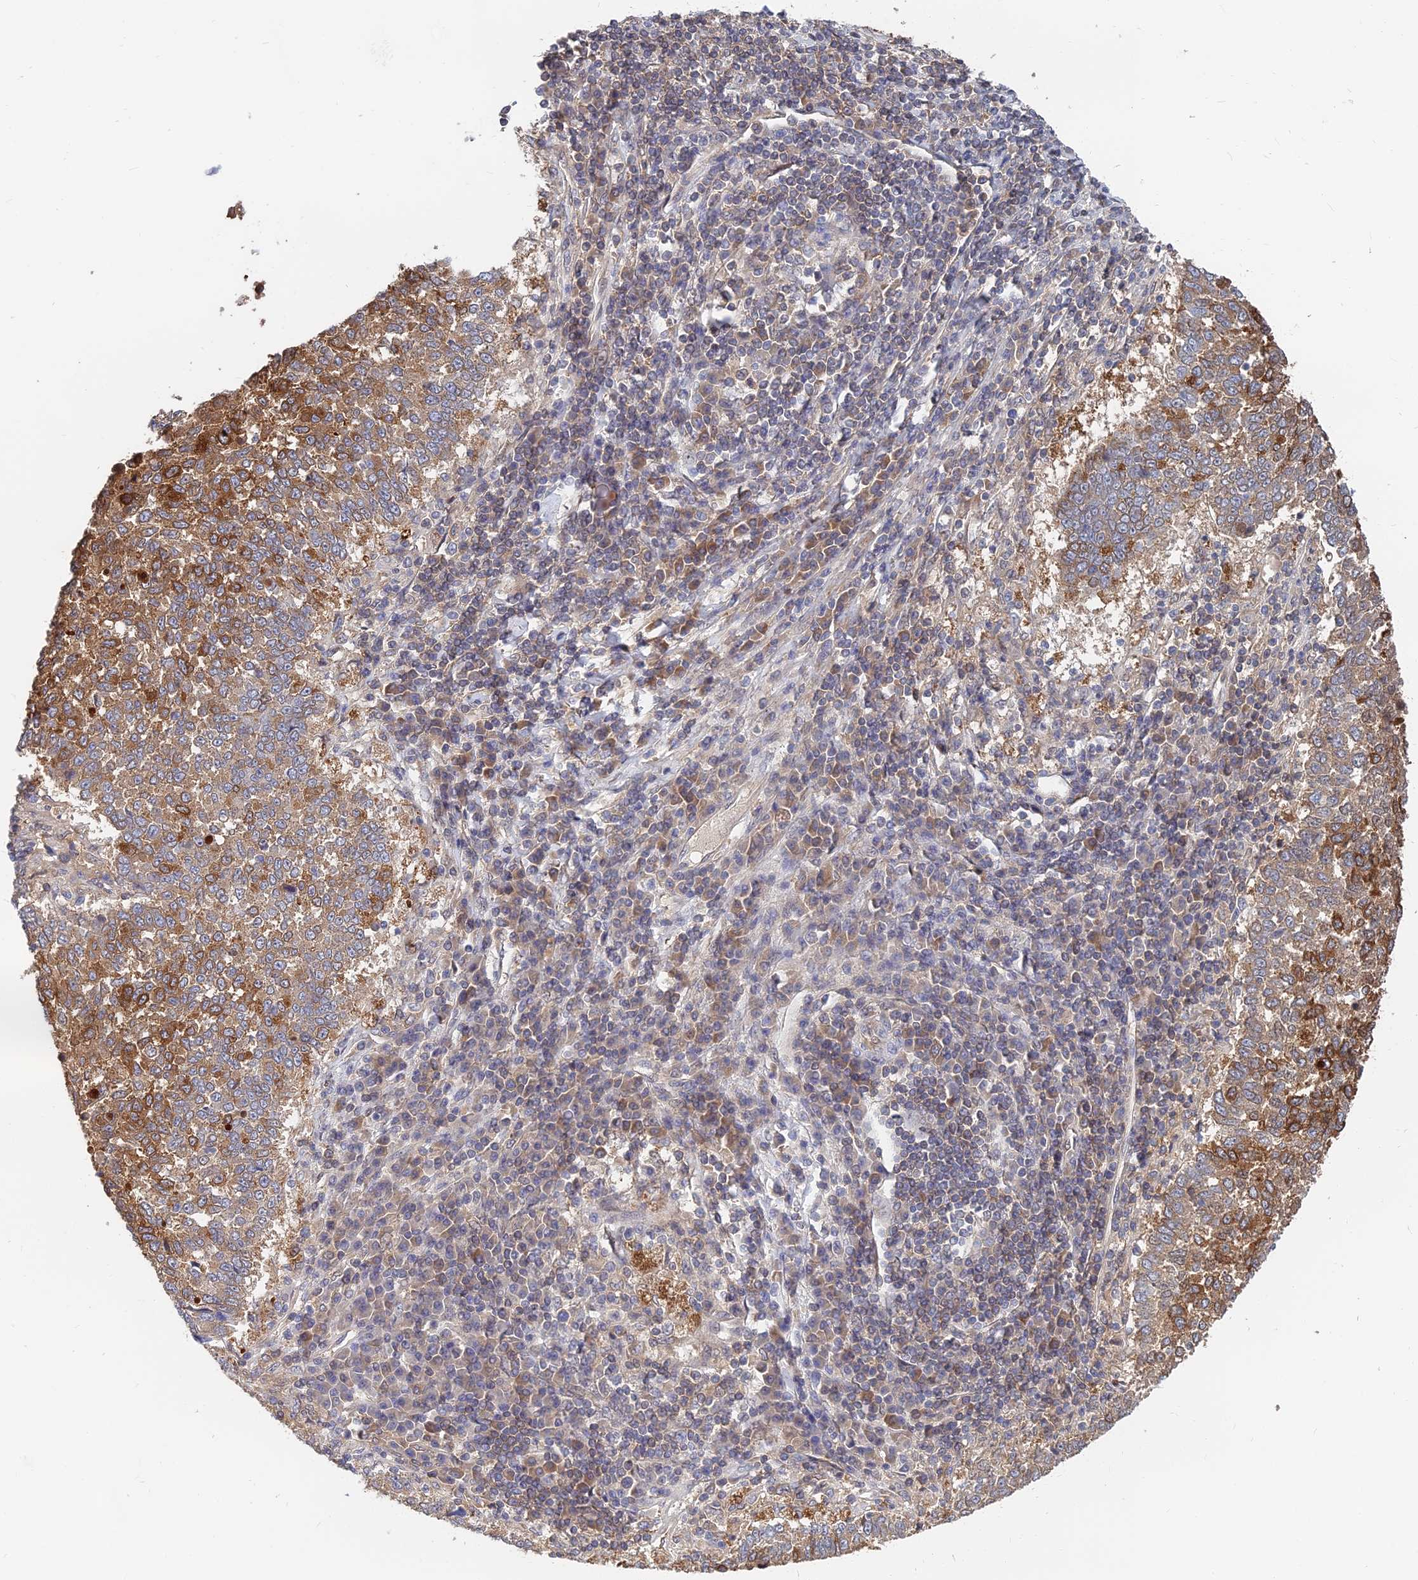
{"staining": {"intensity": "strong", "quantity": "25%-75%", "location": "cytoplasmic/membranous"}, "tissue": "lung cancer", "cell_type": "Tumor cells", "image_type": "cancer", "snomed": [{"axis": "morphology", "description": "Squamous cell carcinoma, NOS"}, {"axis": "topography", "description": "Lung"}], "caption": "Protein expression analysis of lung cancer (squamous cell carcinoma) exhibits strong cytoplasmic/membranous positivity in approximately 25%-75% of tumor cells. (Stains: DAB (3,3'-diaminobenzidine) in brown, nuclei in blue, Microscopy: brightfield microscopy at high magnification).", "gene": "B3GALT4", "patient": {"sex": "male", "age": 73}}